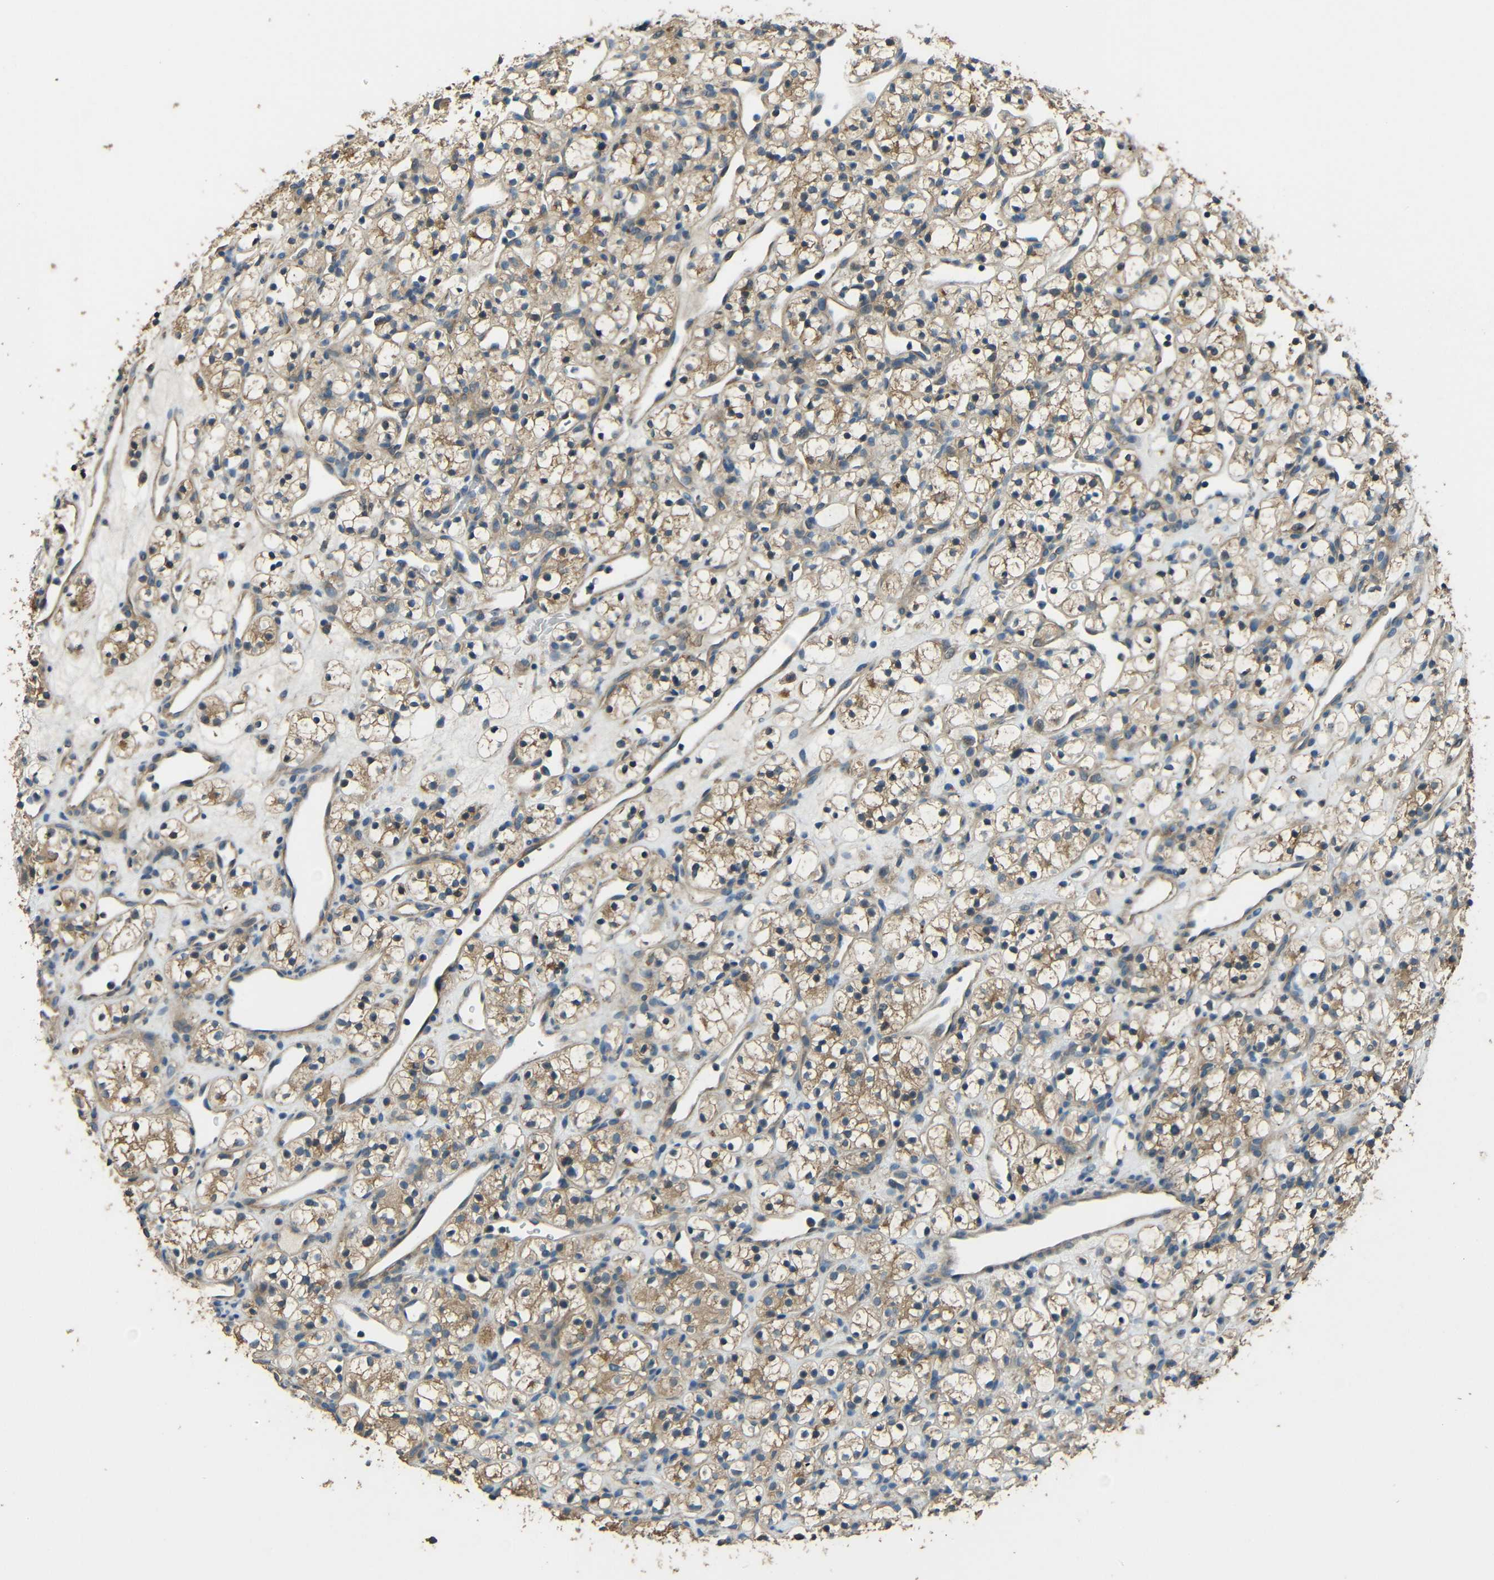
{"staining": {"intensity": "moderate", "quantity": ">75%", "location": "cytoplasmic/membranous"}, "tissue": "renal cancer", "cell_type": "Tumor cells", "image_type": "cancer", "snomed": [{"axis": "morphology", "description": "Adenocarcinoma, NOS"}, {"axis": "topography", "description": "Kidney"}], "caption": "An image of human adenocarcinoma (renal) stained for a protein demonstrates moderate cytoplasmic/membranous brown staining in tumor cells.", "gene": "ACACA", "patient": {"sex": "female", "age": 60}}